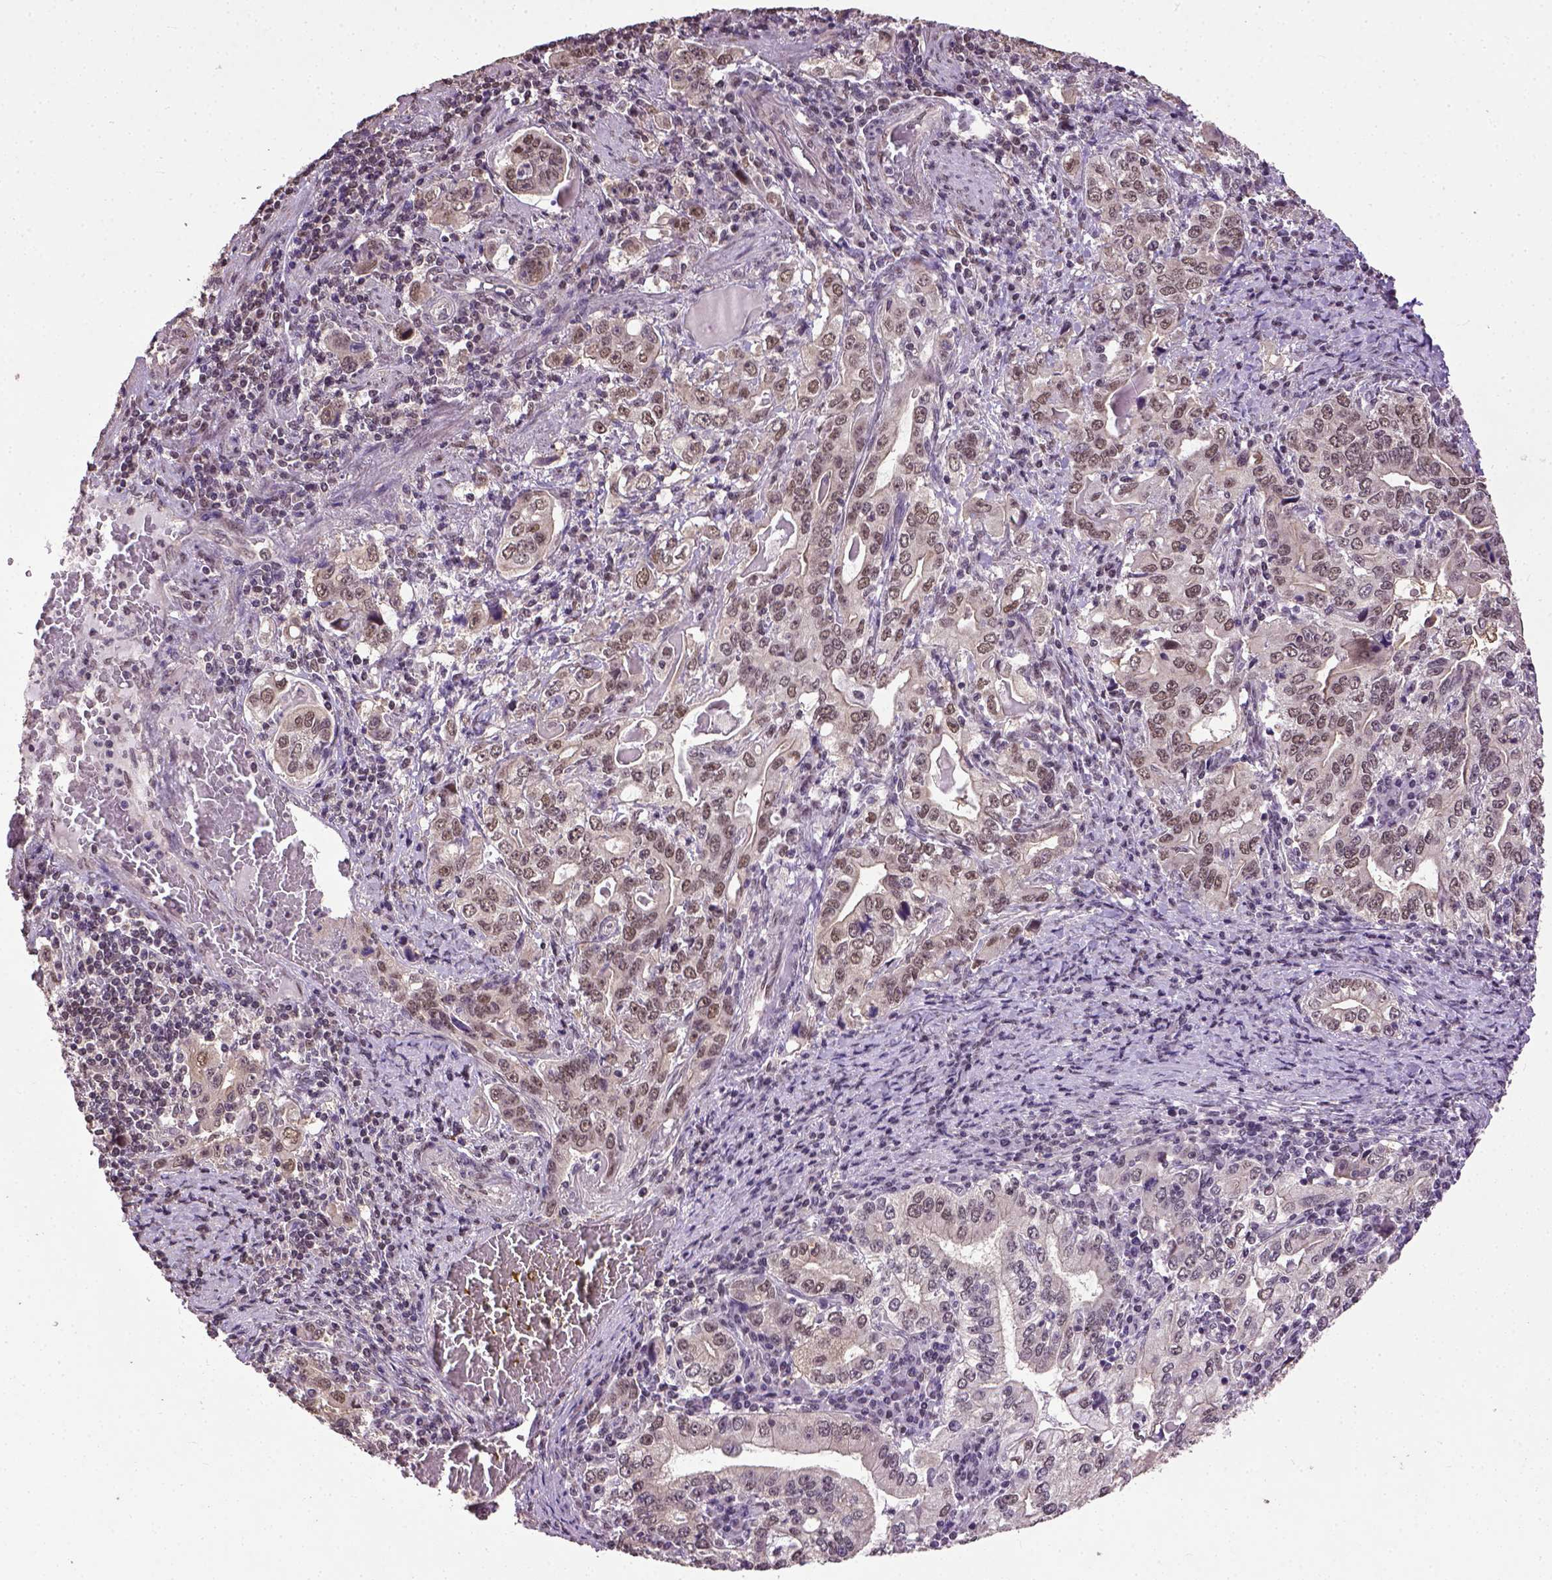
{"staining": {"intensity": "moderate", "quantity": ">75%", "location": "nuclear"}, "tissue": "stomach cancer", "cell_type": "Tumor cells", "image_type": "cancer", "snomed": [{"axis": "morphology", "description": "Adenocarcinoma, NOS"}, {"axis": "topography", "description": "Stomach, lower"}], "caption": "Immunohistochemistry (DAB) staining of stomach adenocarcinoma displays moderate nuclear protein expression in approximately >75% of tumor cells.", "gene": "UBA3", "patient": {"sex": "female", "age": 72}}